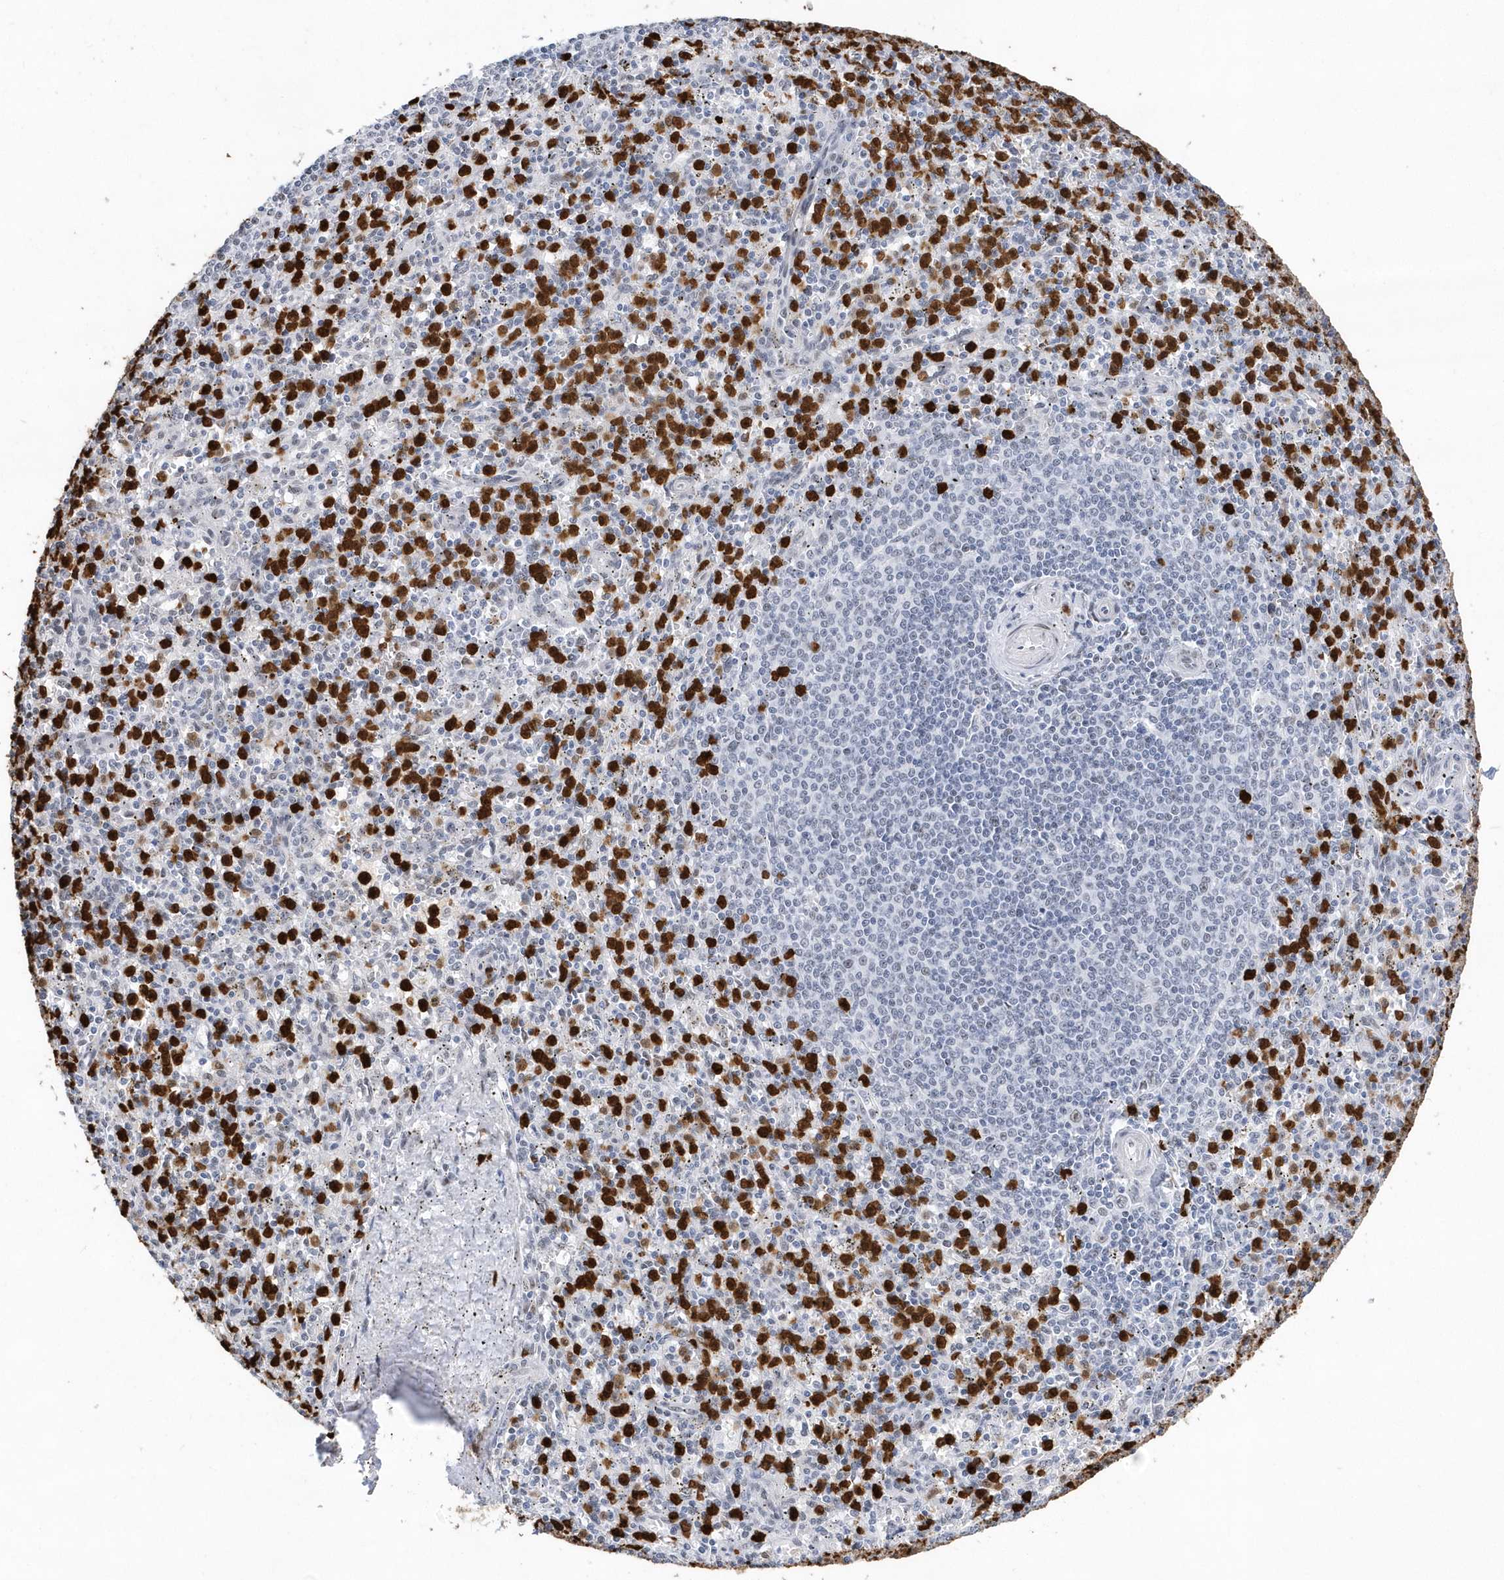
{"staining": {"intensity": "strong", "quantity": "25%-75%", "location": "cytoplasmic/membranous,nuclear"}, "tissue": "spleen", "cell_type": "Cells in red pulp", "image_type": "normal", "snomed": [{"axis": "morphology", "description": "Normal tissue, NOS"}, {"axis": "topography", "description": "Spleen"}], "caption": "The histopathology image exhibits immunohistochemical staining of unremarkable spleen. There is strong cytoplasmic/membranous,nuclear staining is appreciated in approximately 25%-75% of cells in red pulp.", "gene": "RPP30", "patient": {"sex": "male", "age": 72}}